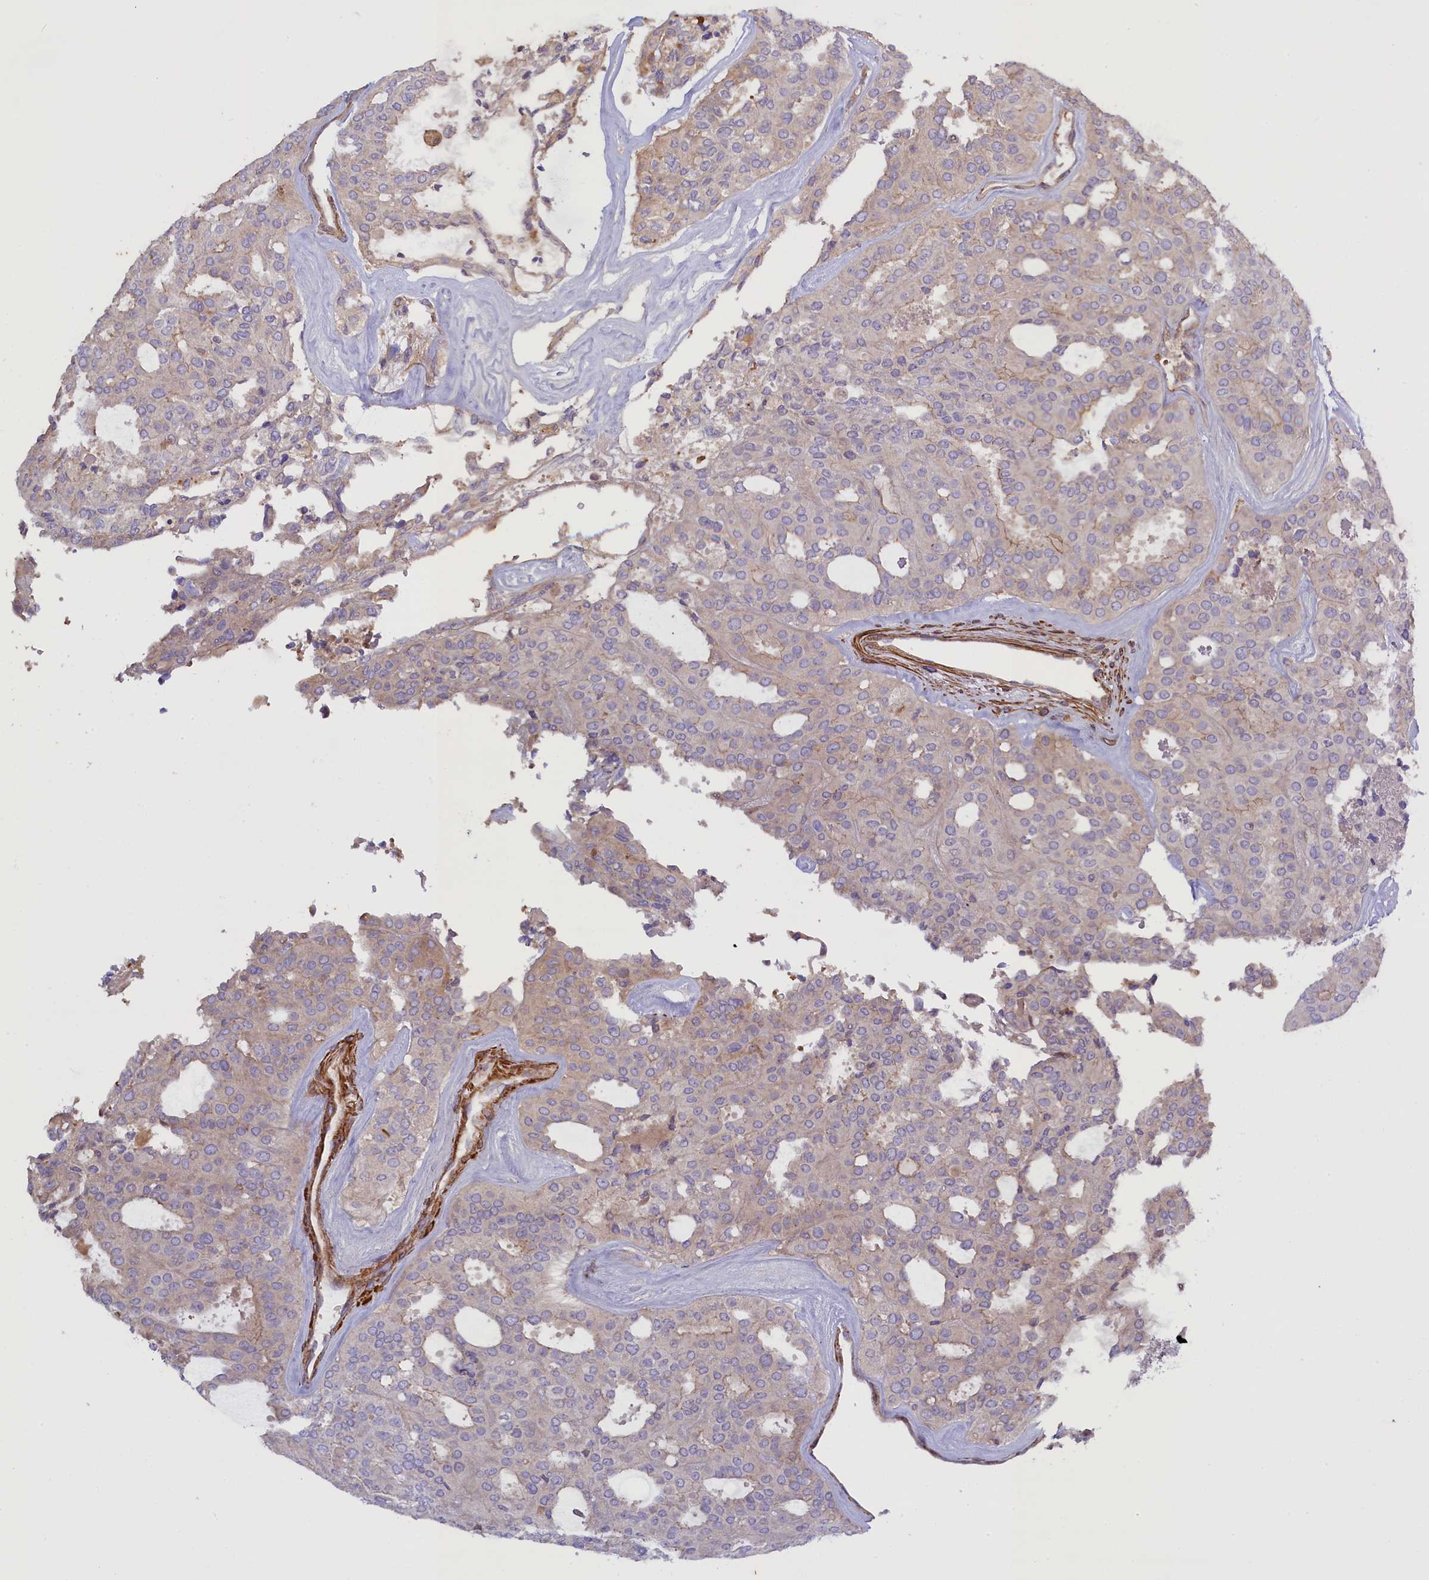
{"staining": {"intensity": "weak", "quantity": "<25%", "location": "cytoplasmic/membranous"}, "tissue": "thyroid cancer", "cell_type": "Tumor cells", "image_type": "cancer", "snomed": [{"axis": "morphology", "description": "Follicular adenoma carcinoma, NOS"}, {"axis": "topography", "description": "Thyroid gland"}], "caption": "A high-resolution histopathology image shows IHC staining of thyroid follicular adenoma carcinoma, which exhibits no significant staining in tumor cells.", "gene": "FUZ", "patient": {"sex": "male", "age": 75}}